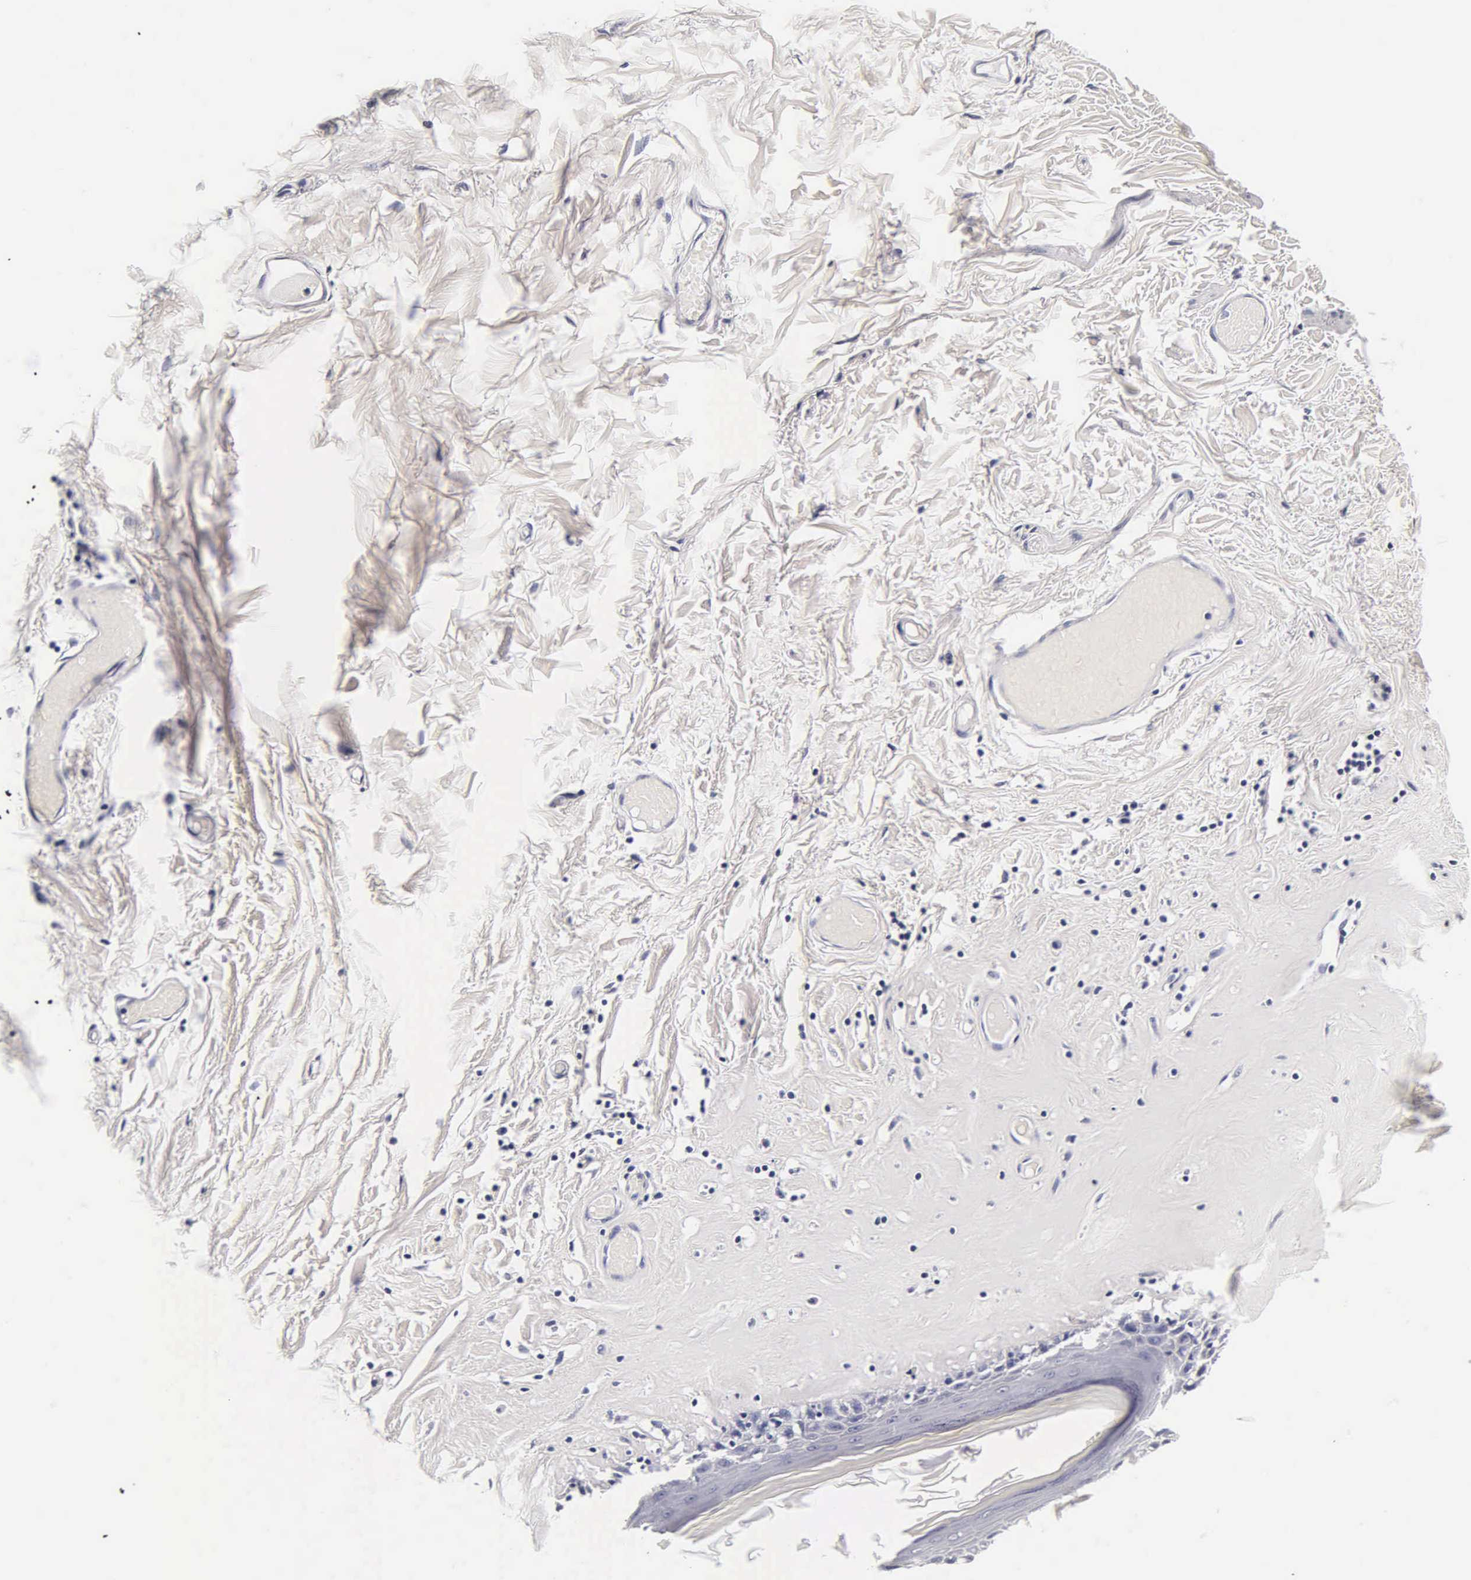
{"staining": {"intensity": "negative", "quantity": "none", "location": "none"}, "tissue": "skin", "cell_type": "Epidermal cells", "image_type": "normal", "snomed": [{"axis": "morphology", "description": "Normal tissue, NOS"}, {"axis": "topography", "description": "Vascular tissue"}, {"axis": "topography", "description": "Vulva"}, {"axis": "topography", "description": "Peripheral nerve tissue"}], "caption": "Immunohistochemical staining of unremarkable human skin exhibits no significant expression in epidermal cells. Nuclei are stained in blue.", "gene": "ACP3", "patient": {"sex": "female", "age": 86}}